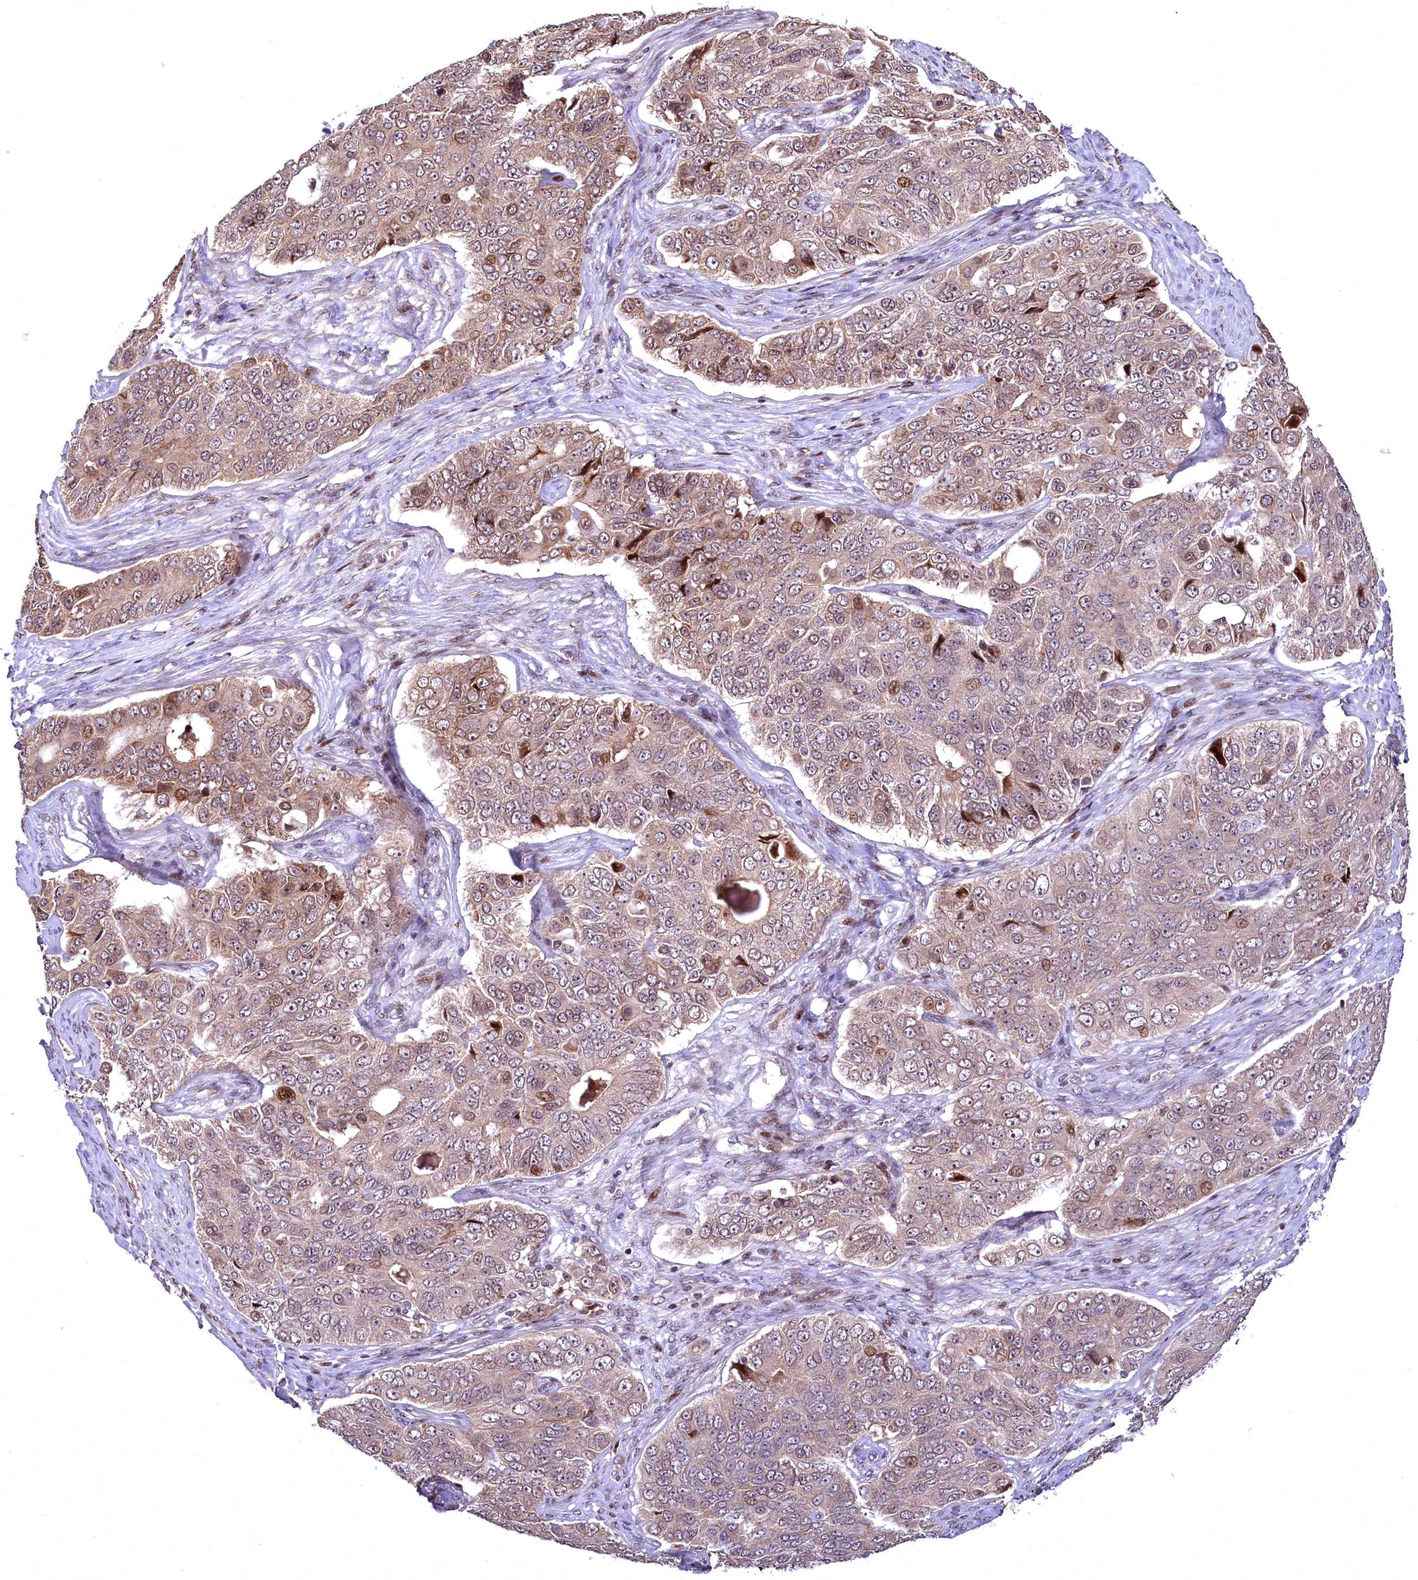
{"staining": {"intensity": "moderate", "quantity": "25%-75%", "location": "cytoplasmic/membranous,nuclear"}, "tissue": "ovarian cancer", "cell_type": "Tumor cells", "image_type": "cancer", "snomed": [{"axis": "morphology", "description": "Carcinoma, endometroid"}, {"axis": "topography", "description": "Ovary"}], "caption": "Endometroid carcinoma (ovarian) was stained to show a protein in brown. There is medium levels of moderate cytoplasmic/membranous and nuclear expression in about 25%-75% of tumor cells.", "gene": "N4BP2L1", "patient": {"sex": "female", "age": 51}}